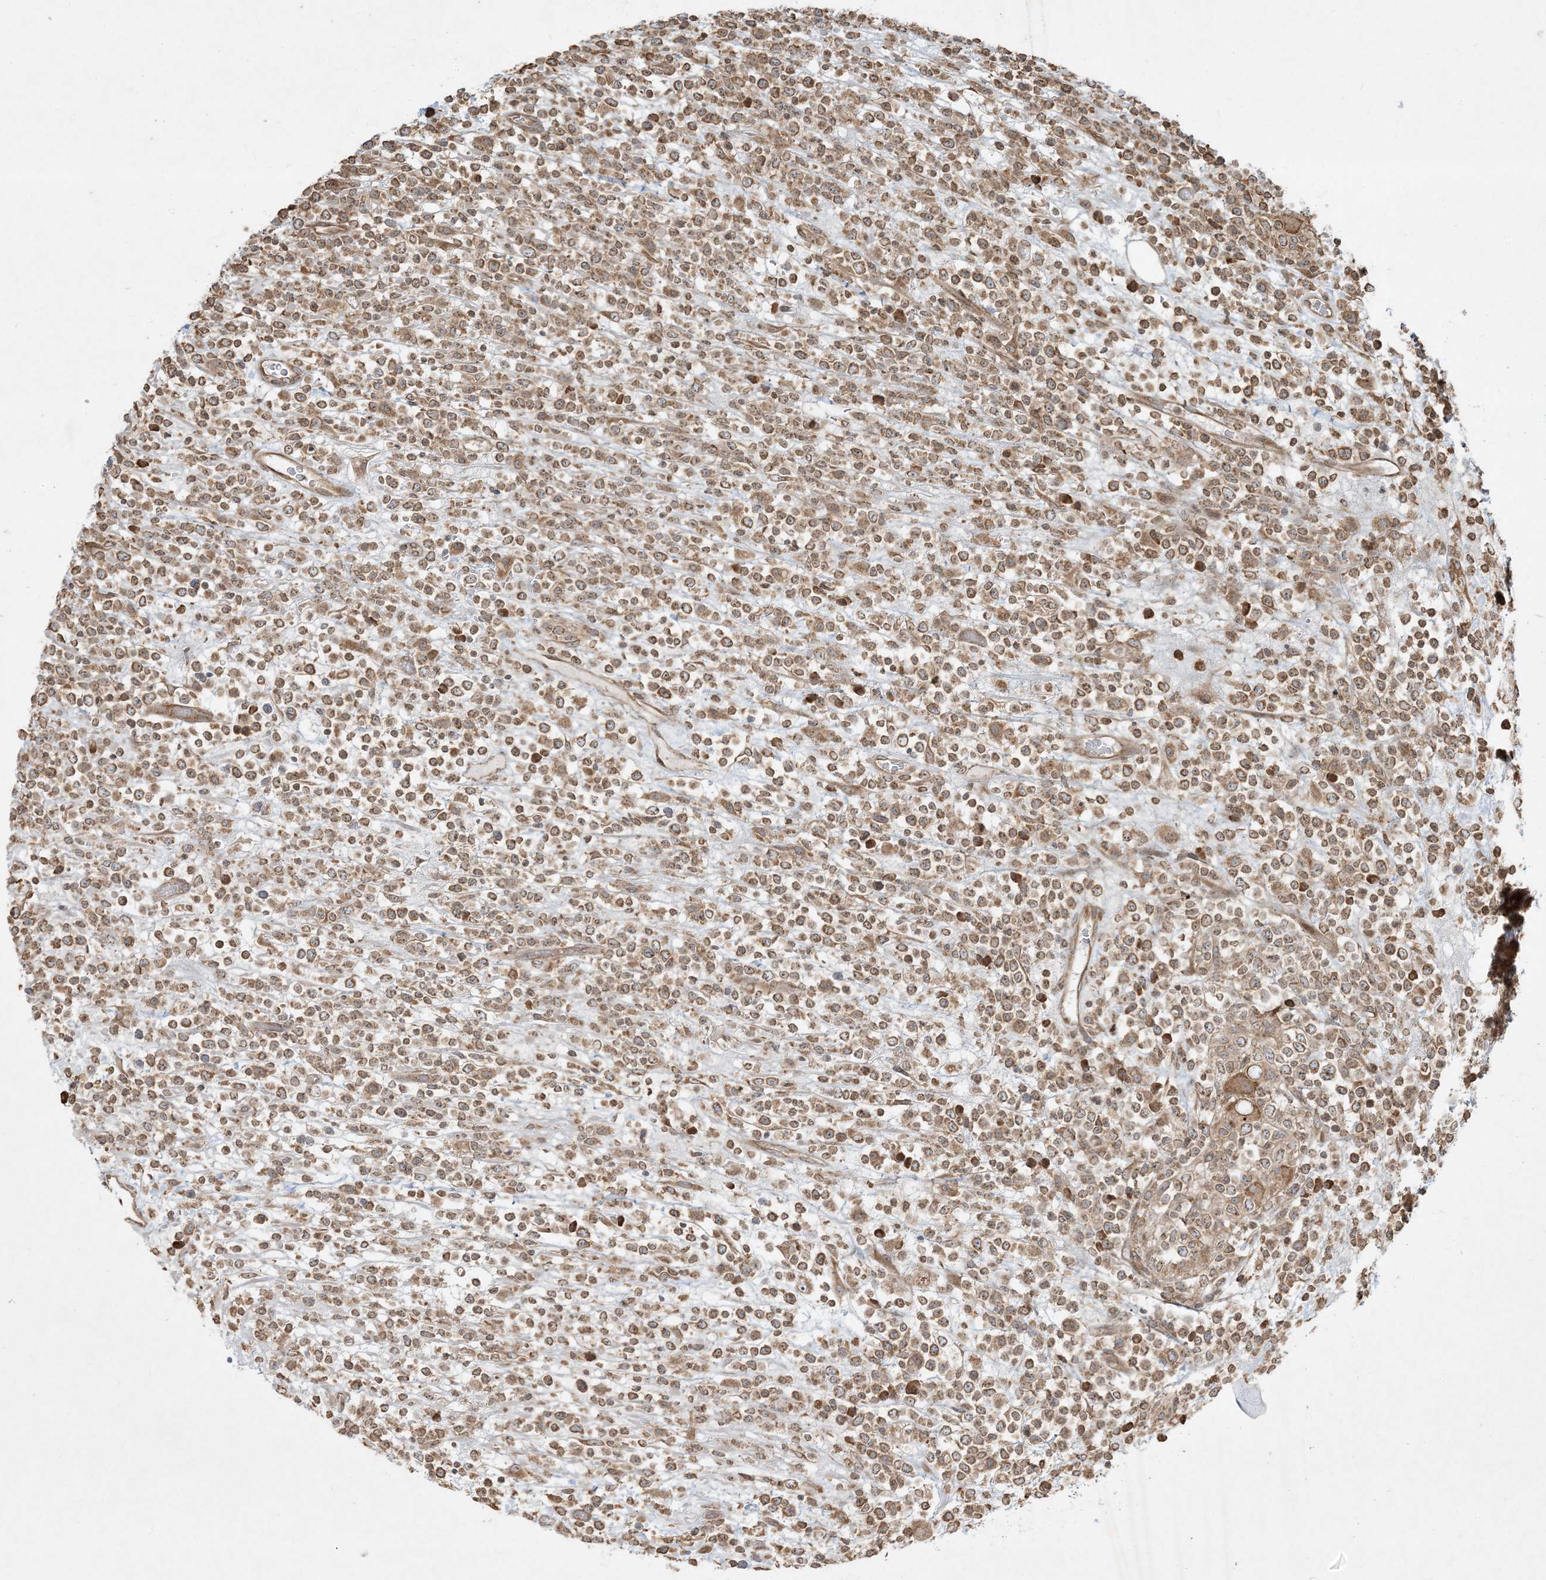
{"staining": {"intensity": "moderate", "quantity": ">75%", "location": "cytoplasmic/membranous"}, "tissue": "lymphoma", "cell_type": "Tumor cells", "image_type": "cancer", "snomed": [{"axis": "morphology", "description": "Malignant lymphoma, non-Hodgkin's type, High grade"}, {"axis": "topography", "description": "Colon"}], "caption": "A brown stain shows moderate cytoplasmic/membranous expression of a protein in human high-grade malignant lymphoma, non-Hodgkin's type tumor cells.", "gene": "COMMD8", "patient": {"sex": "female", "age": 53}}